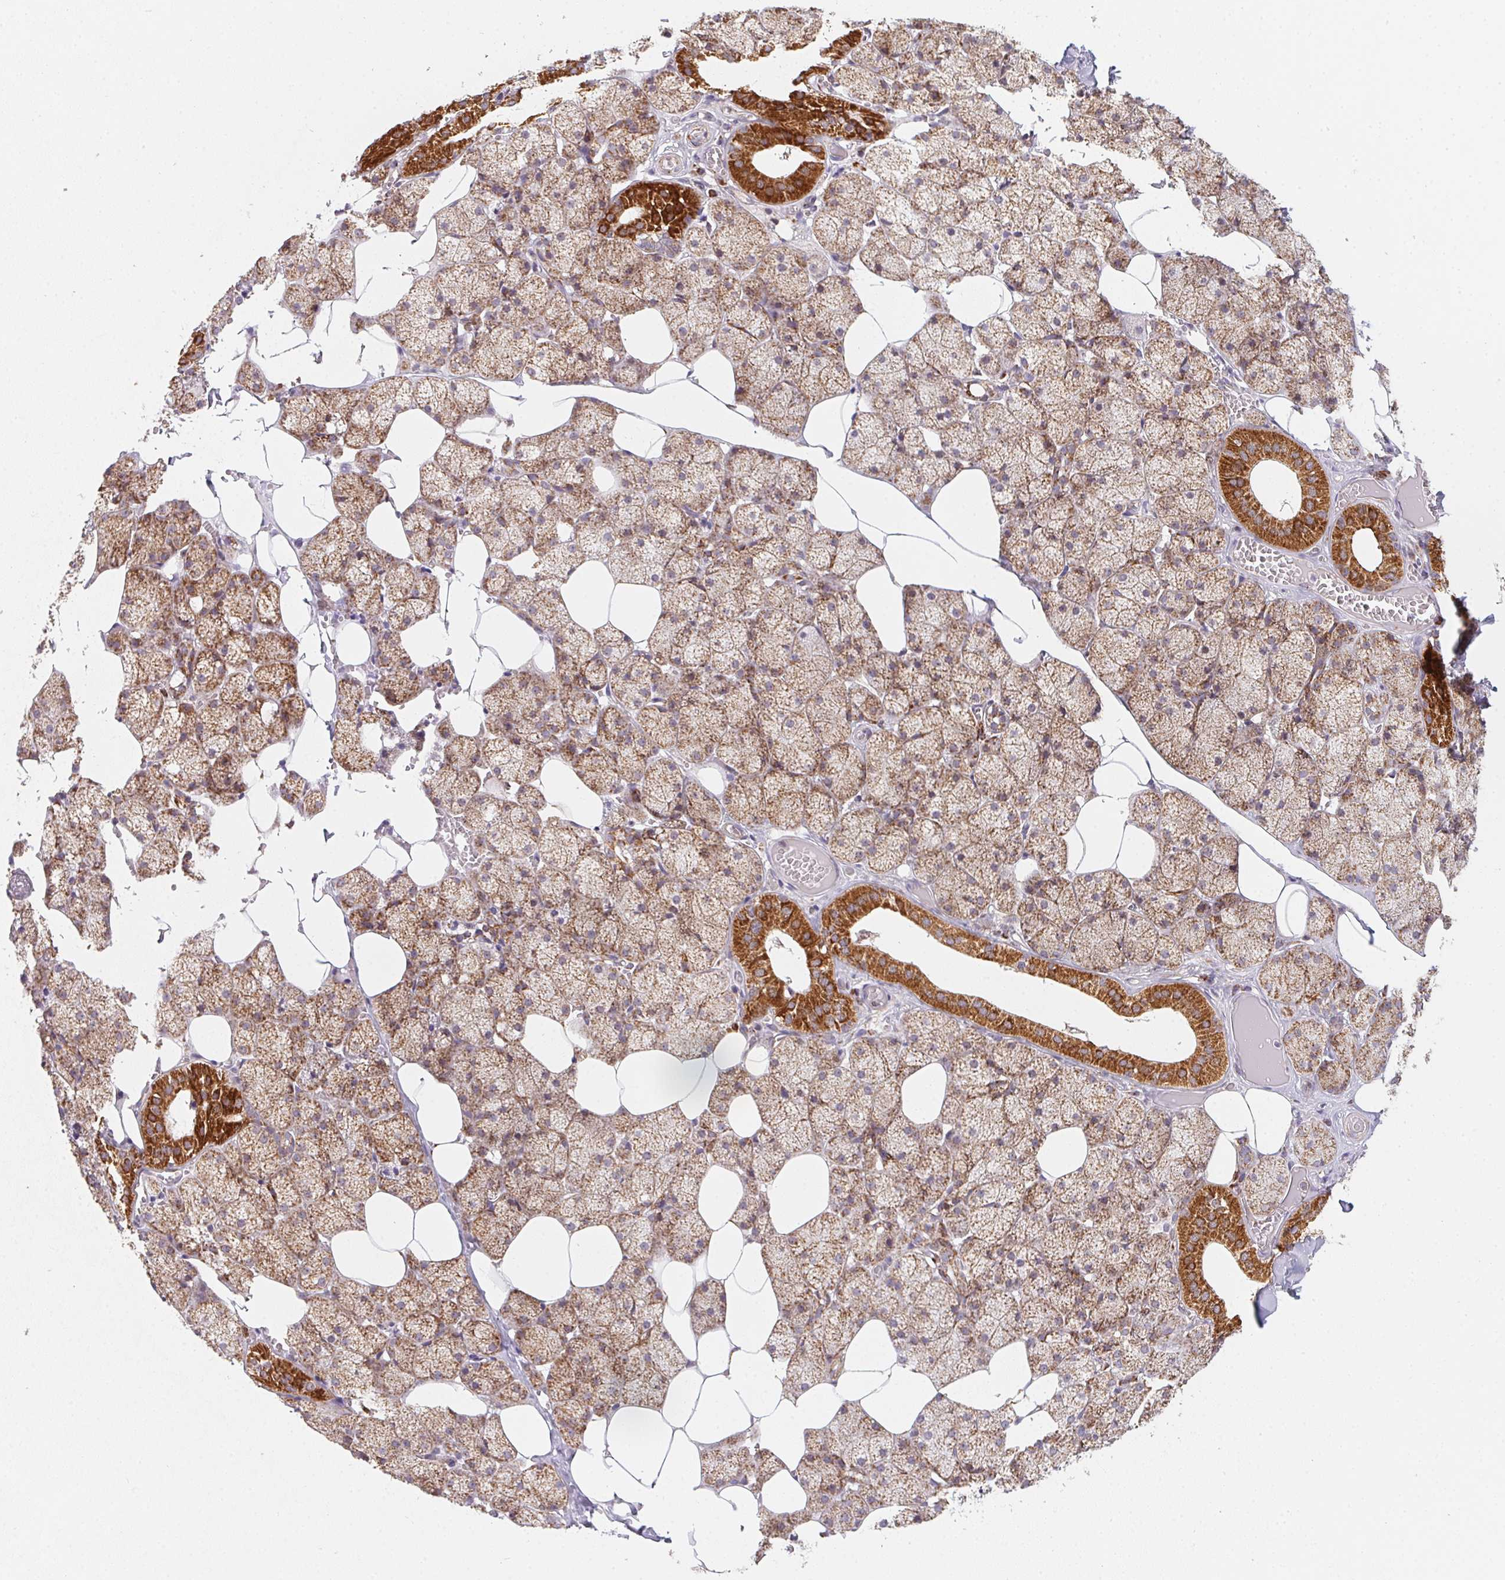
{"staining": {"intensity": "strong", "quantity": ">75%", "location": "cytoplasmic/membranous"}, "tissue": "salivary gland", "cell_type": "Glandular cells", "image_type": "normal", "snomed": [{"axis": "morphology", "description": "Normal tissue, NOS"}, {"axis": "topography", "description": "Salivary gland"}, {"axis": "topography", "description": "Peripheral nerve tissue"}], "caption": "The micrograph displays a brown stain indicating the presence of a protein in the cytoplasmic/membranous of glandular cells in salivary gland.", "gene": "NDUFS6", "patient": {"sex": "male", "age": 38}}